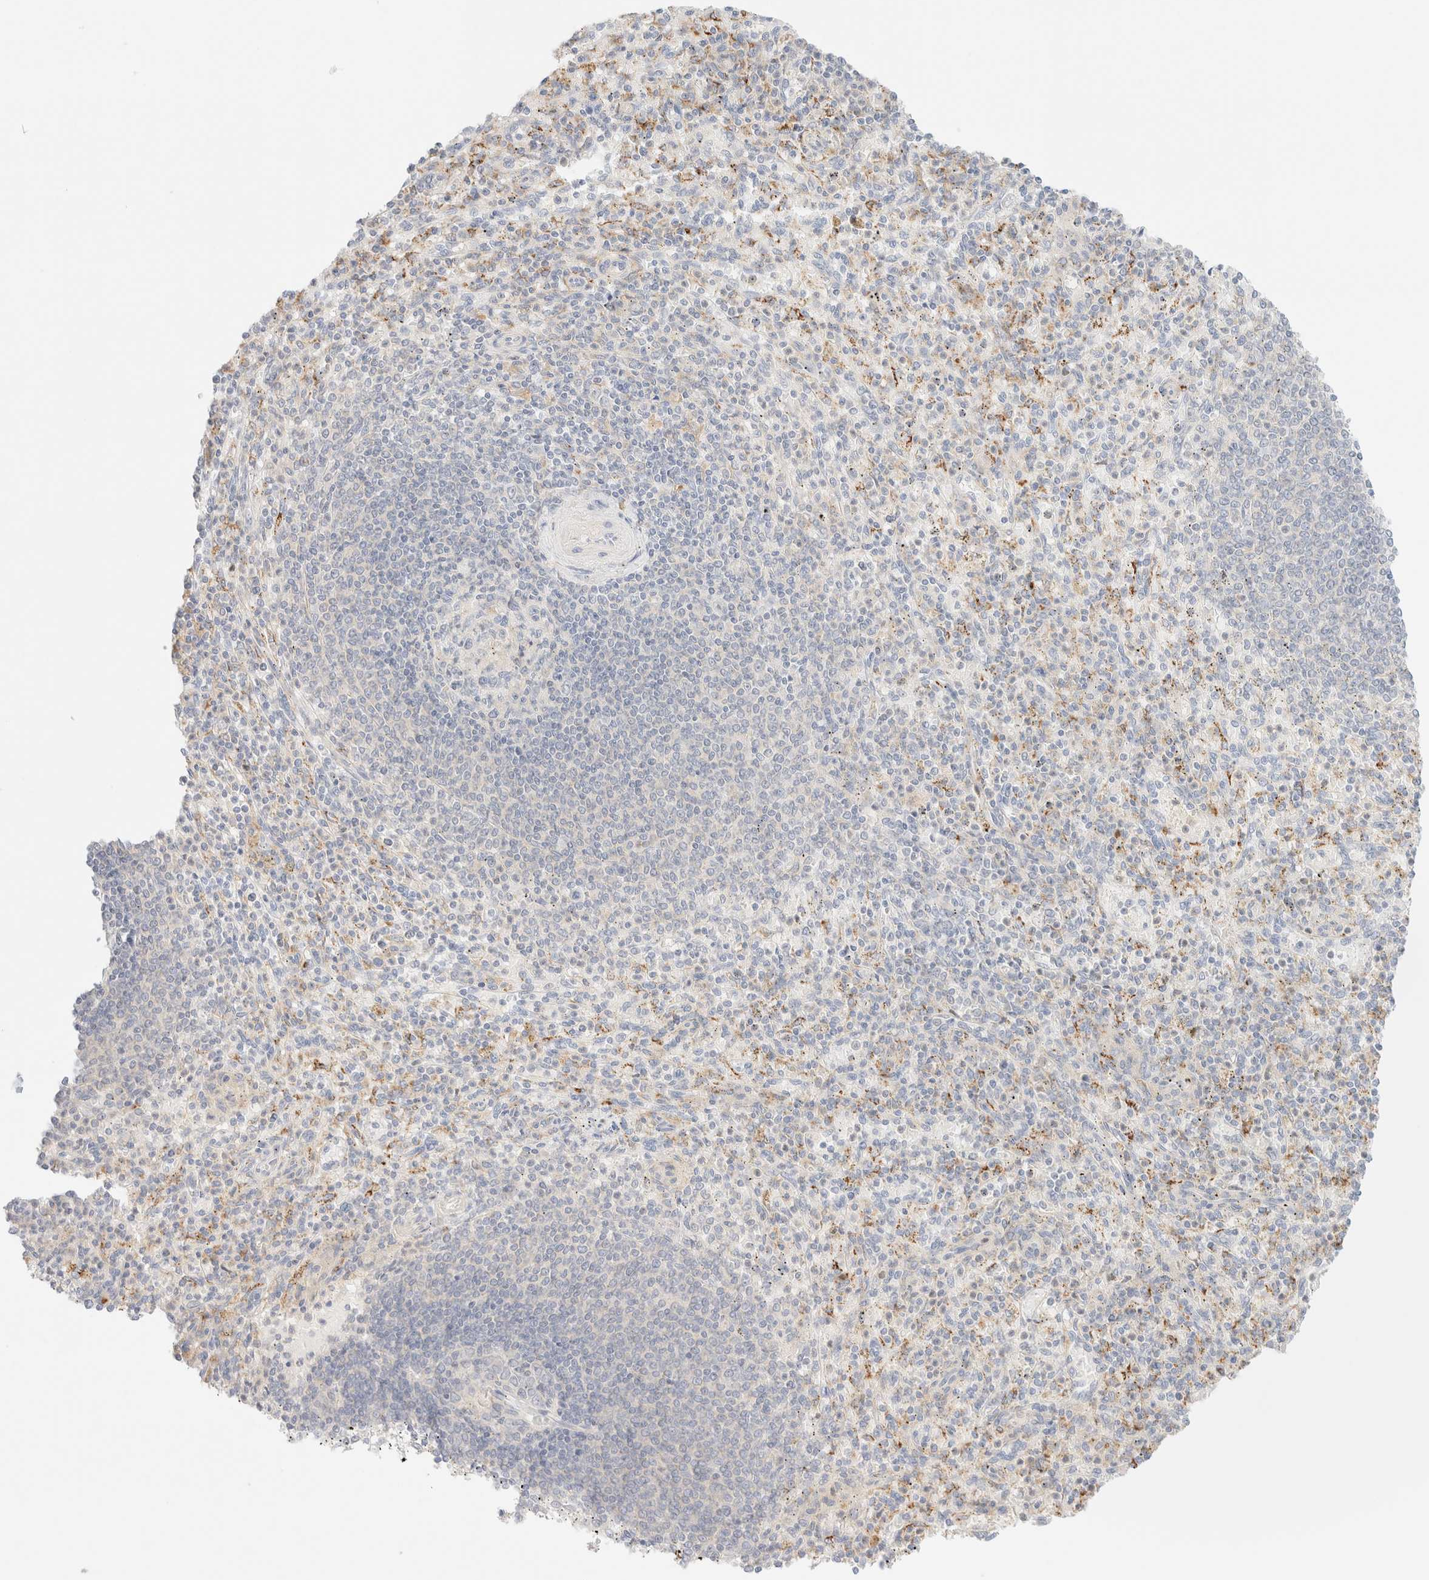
{"staining": {"intensity": "negative", "quantity": "none", "location": "none"}, "tissue": "spleen", "cell_type": "Cells in red pulp", "image_type": "normal", "snomed": [{"axis": "morphology", "description": "Normal tissue, NOS"}, {"axis": "topography", "description": "Spleen"}], "caption": "Immunohistochemistry (IHC) photomicrograph of normal spleen: human spleen stained with DAB (3,3'-diaminobenzidine) displays no significant protein expression in cells in red pulp. (DAB immunohistochemistry visualized using brightfield microscopy, high magnification).", "gene": "SARM1", "patient": {"sex": "male", "age": 72}}